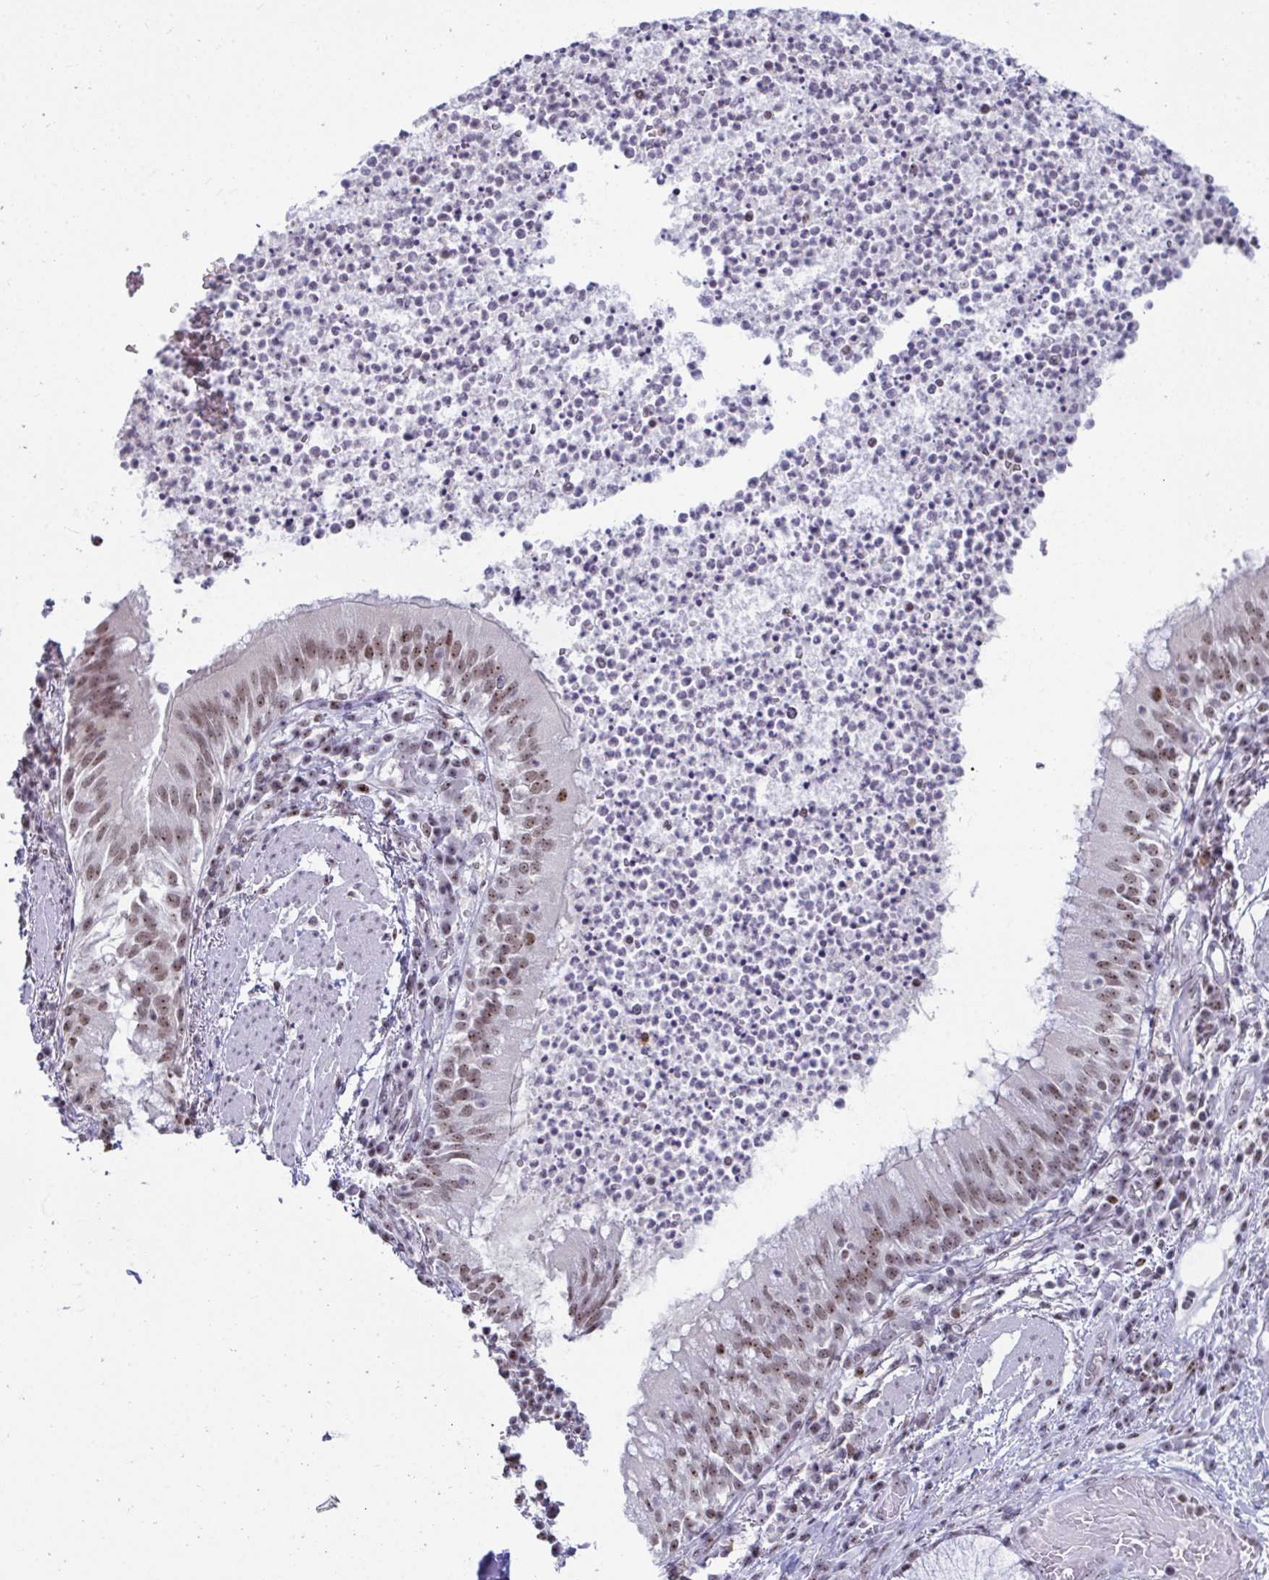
{"staining": {"intensity": "moderate", "quantity": ">75%", "location": "nuclear"}, "tissue": "bronchus", "cell_type": "Respiratory epithelial cells", "image_type": "normal", "snomed": [{"axis": "morphology", "description": "Normal tissue, NOS"}, {"axis": "topography", "description": "Lymph node"}, {"axis": "topography", "description": "Bronchus"}], "caption": "Immunohistochemistry (IHC) (DAB (3,3'-diaminobenzidine)) staining of benign human bronchus exhibits moderate nuclear protein expression in approximately >75% of respiratory epithelial cells. (DAB IHC with brightfield microscopy, high magnification).", "gene": "SUPT16H", "patient": {"sex": "male", "age": 56}}